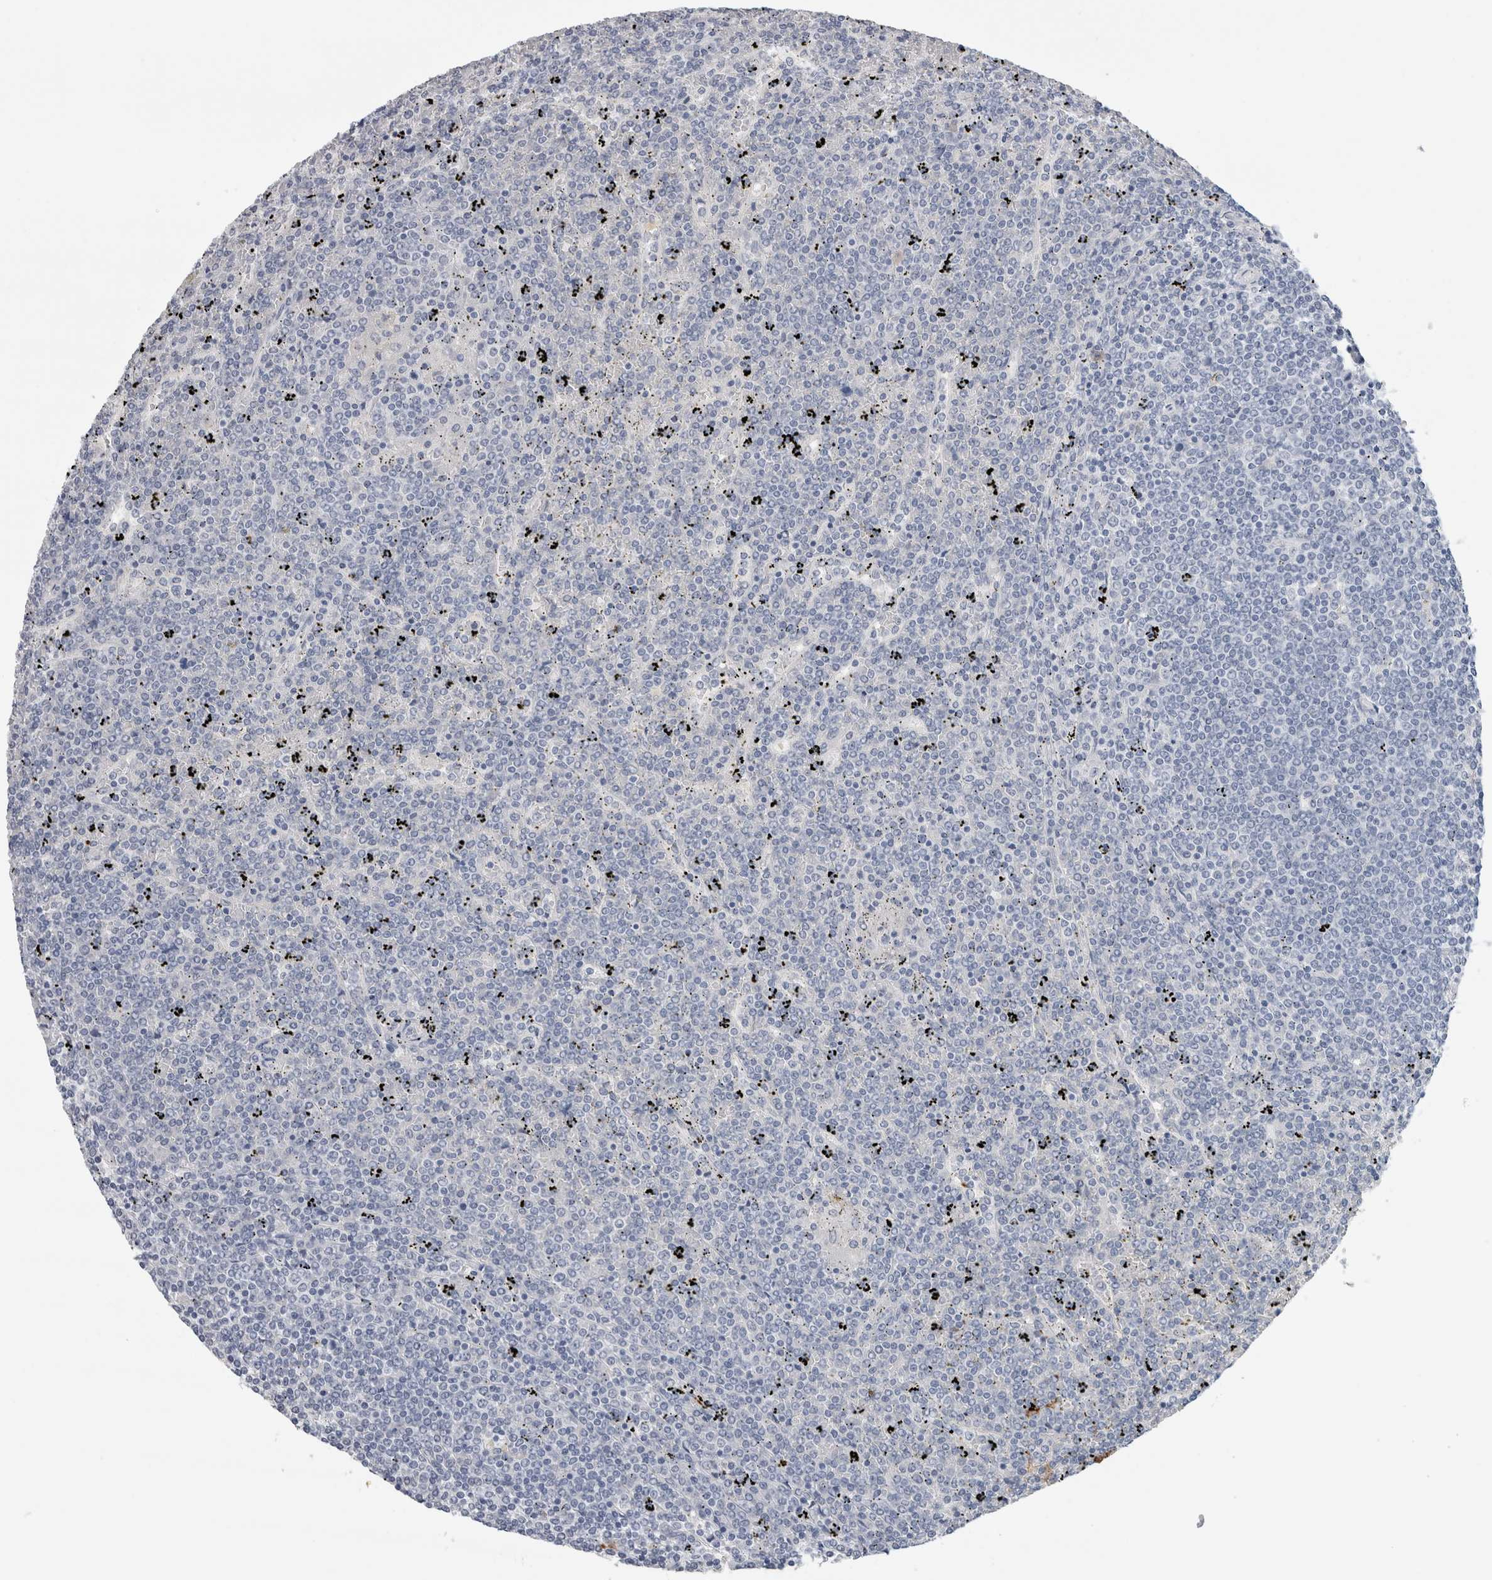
{"staining": {"intensity": "negative", "quantity": "none", "location": "none"}, "tissue": "lymphoma", "cell_type": "Tumor cells", "image_type": "cancer", "snomed": [{"axis": "morphology", "description": "Malignant lymphoma, non-Hodgkin's type, Low grade"}, {"axis": "topography", "description": "Spleen"}], "caption": "High magnification brightfield microscopy of lymphoma stained with DAB (3,3'-diaminobenzidine) (brown) and counterstained with hematoxylin (blue): tumor cells show no significant positivity. Brightfield microscopy of immunohistochemistry stained with DAB (3,3'-diaminobenzidine) (brown) and hematoxylin (blue), captured at high magnification.", "gene": "FABP4", "patient": {"sex": "female", "age": 19}}